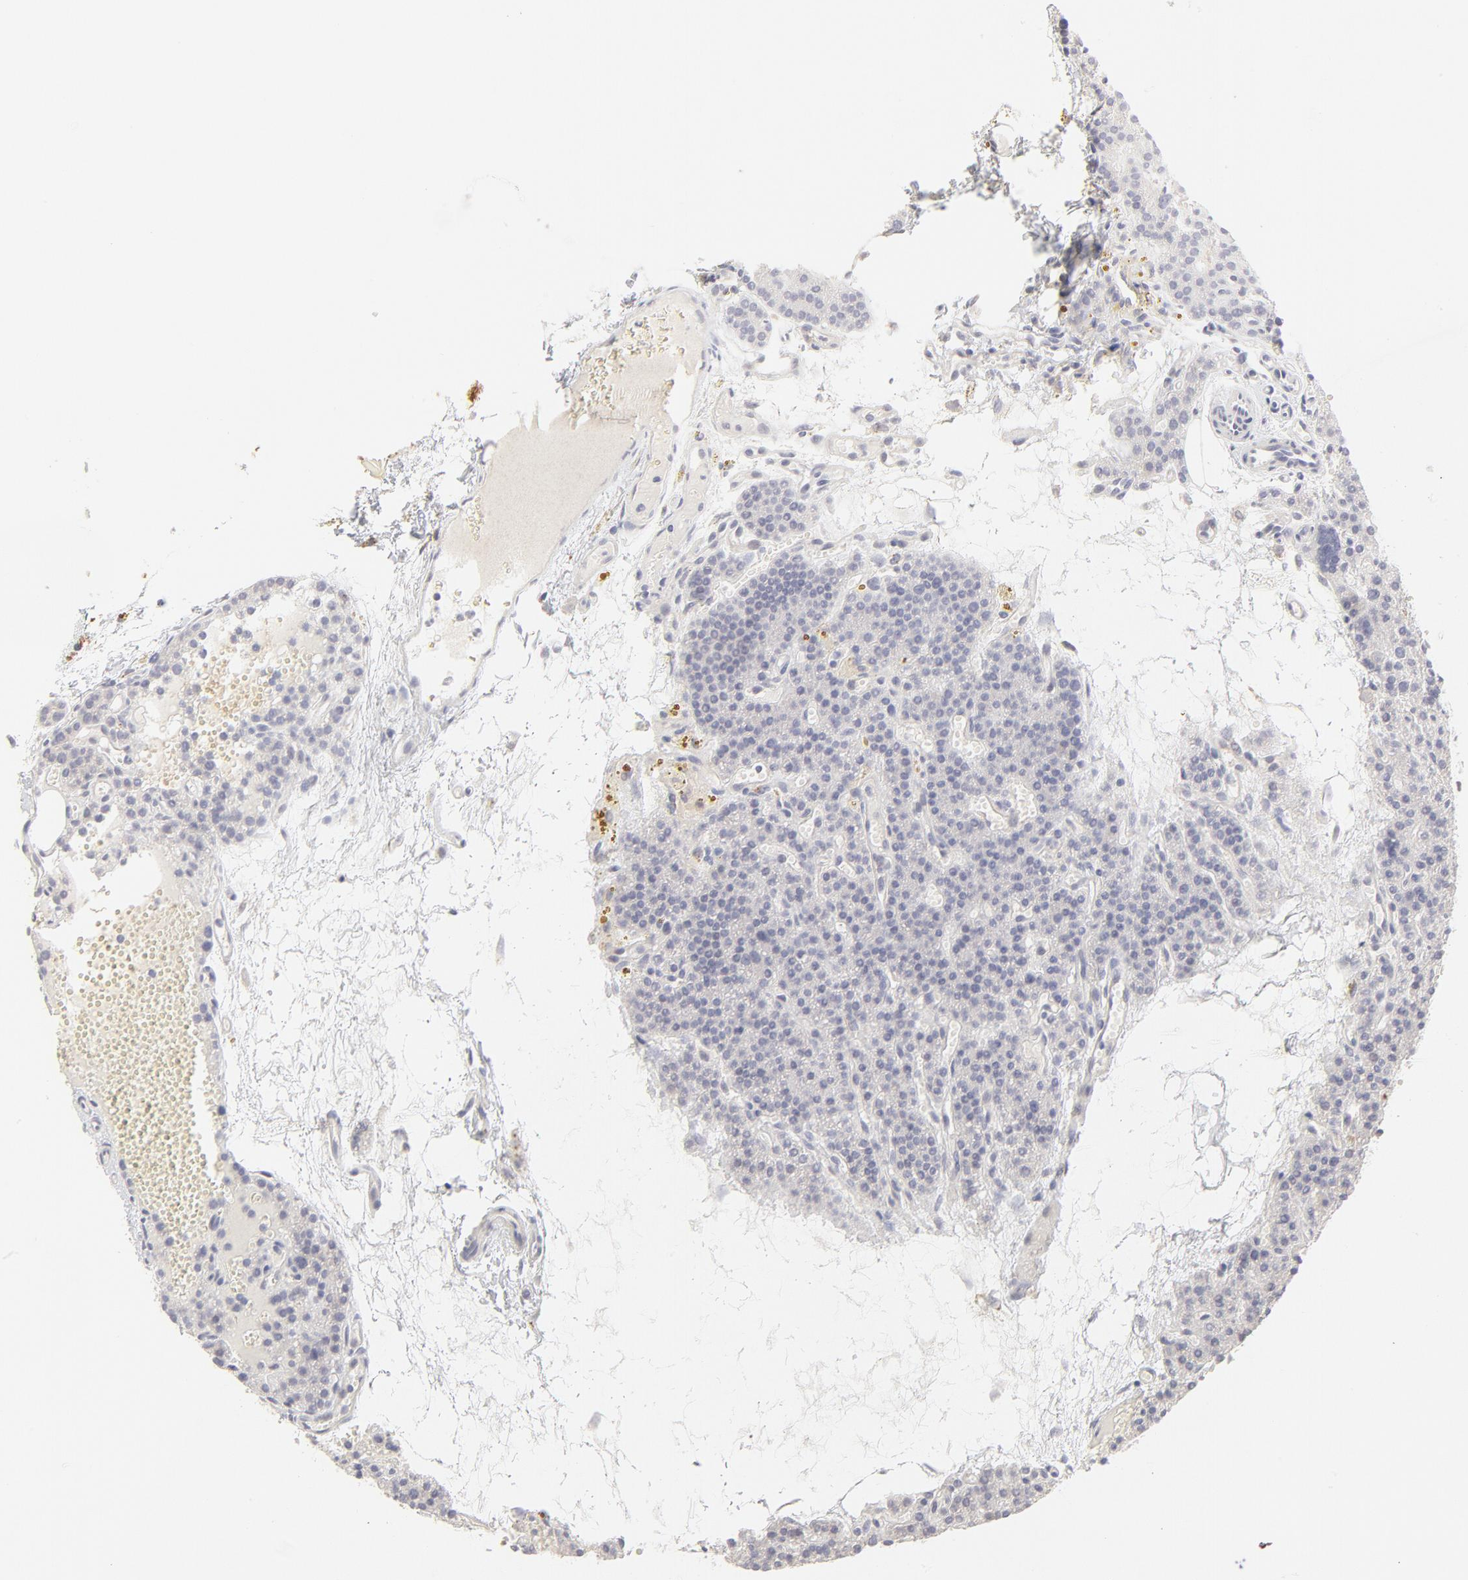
{"staining": {"intensity": "weak", "quantity": "<25%", "location": "cytoplasmic/membranous"}, "tissue": "parathyroid gland", "cell_type": "Glandular cells", "image_type": "normal", "snomed": [{"axis": "morphology", "description": "Normal tissue, NOS"}, {"axis": "topography", "description": "Parathyroid gland"}], "caption": "An image of parathyroid gland stained for a protein reveals no brown staining in glandular cells. (IHC, brightfield microscopy, high magnification).", "gene": "ELF3", "patient": {"sex": "male", "age": 25}}